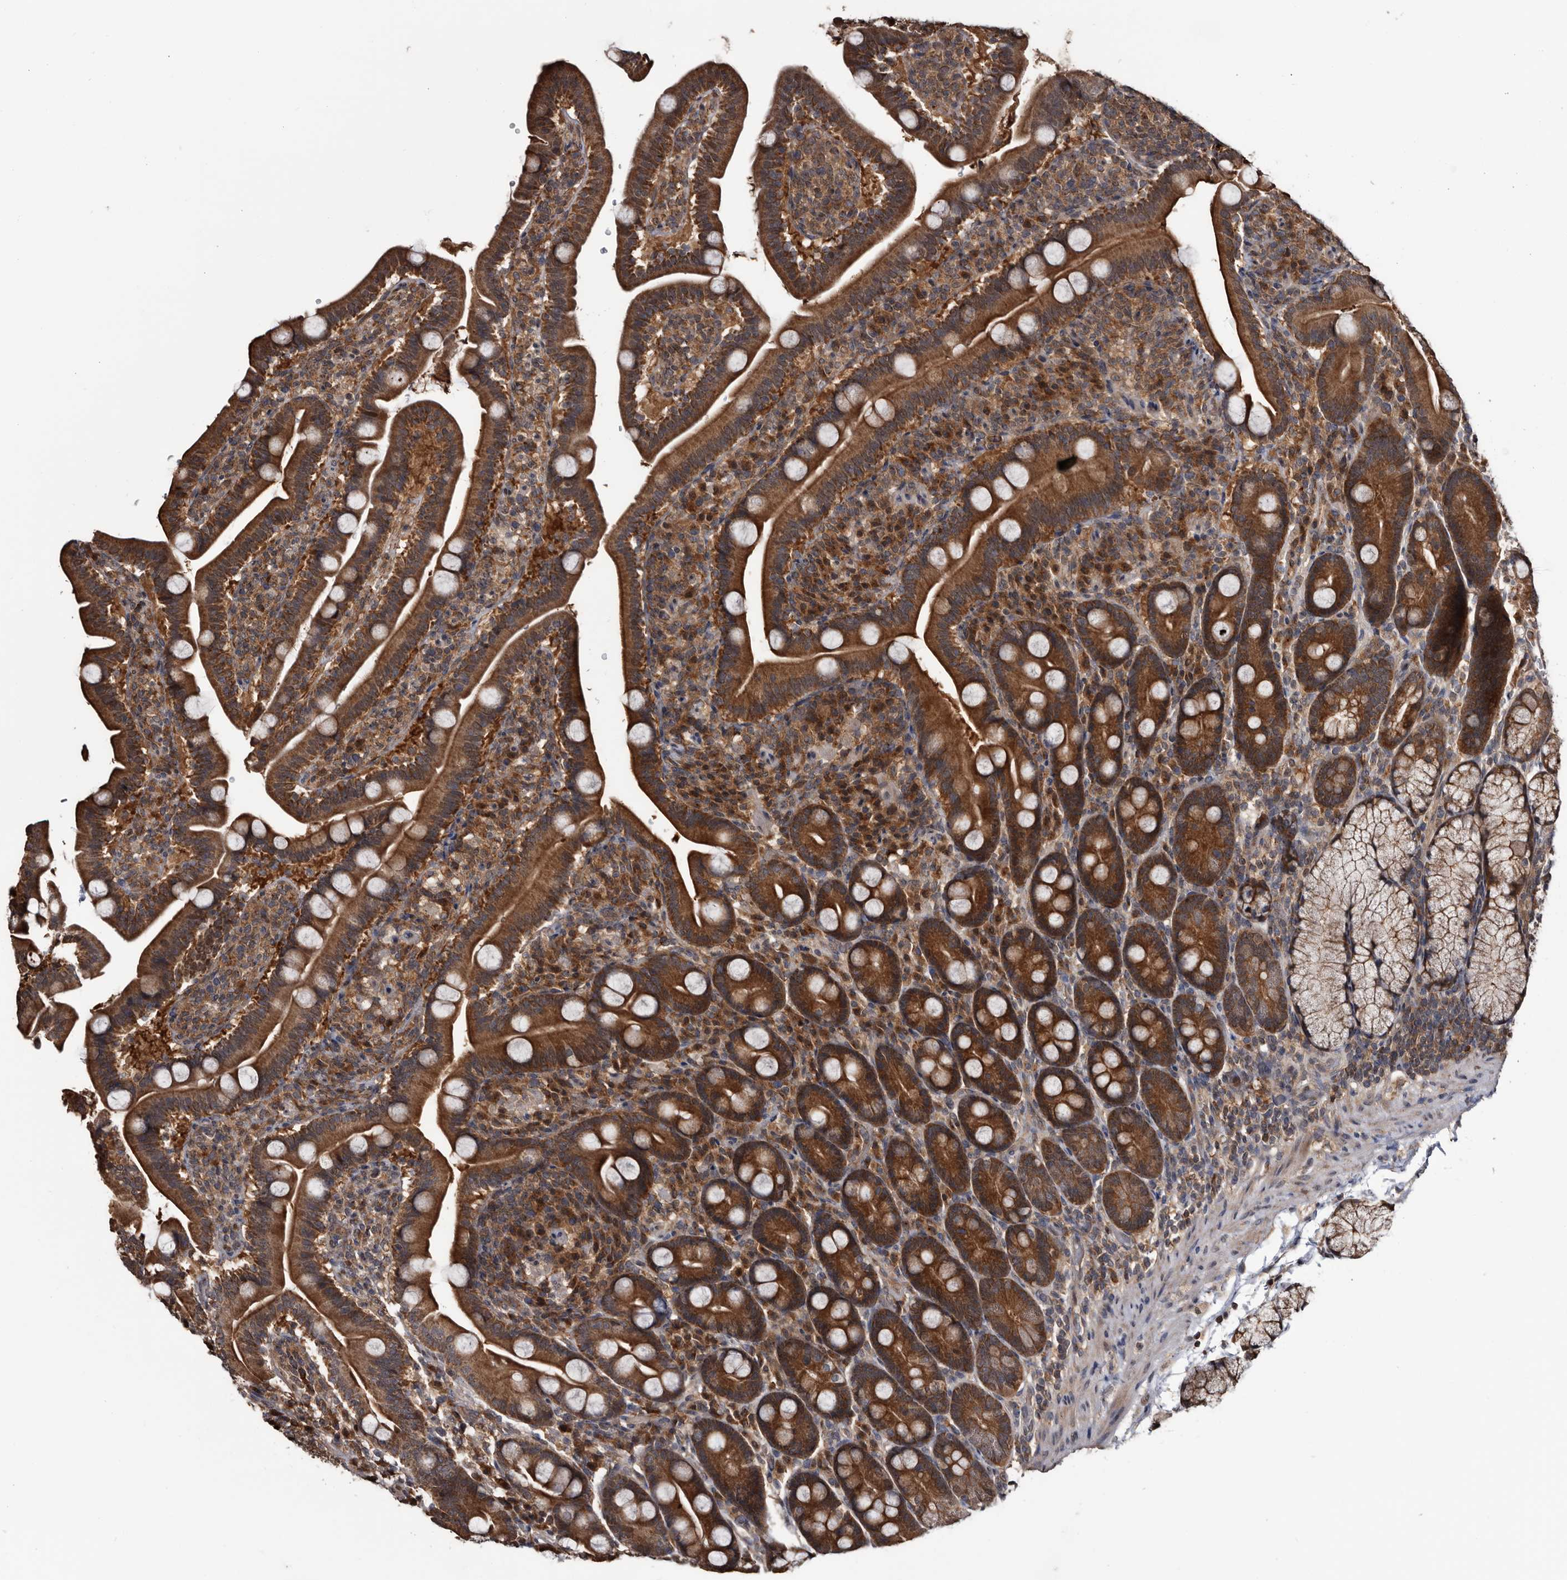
{"staining": {"intensity": "strong", "quantity": ">75%", "location": "cytoplasmic/membranous"}, "tissue": "duodenum", "cell_type": "Glandular cells", "image_type": "normal", "snomed": [{"axis": "morphology", "description": "Normal tissue, NOS"}, {"axis": "topography", "description": "Duodenum"}], "caption": "Strong cytoplasmic/membranous protein staining is identified in about >75% of glandular cells in duodenum. The protein is shown in brown color, while the nuclei are stained blue.", "gene": "TTI2", "patient": {"sex": "male", "age": 35}}